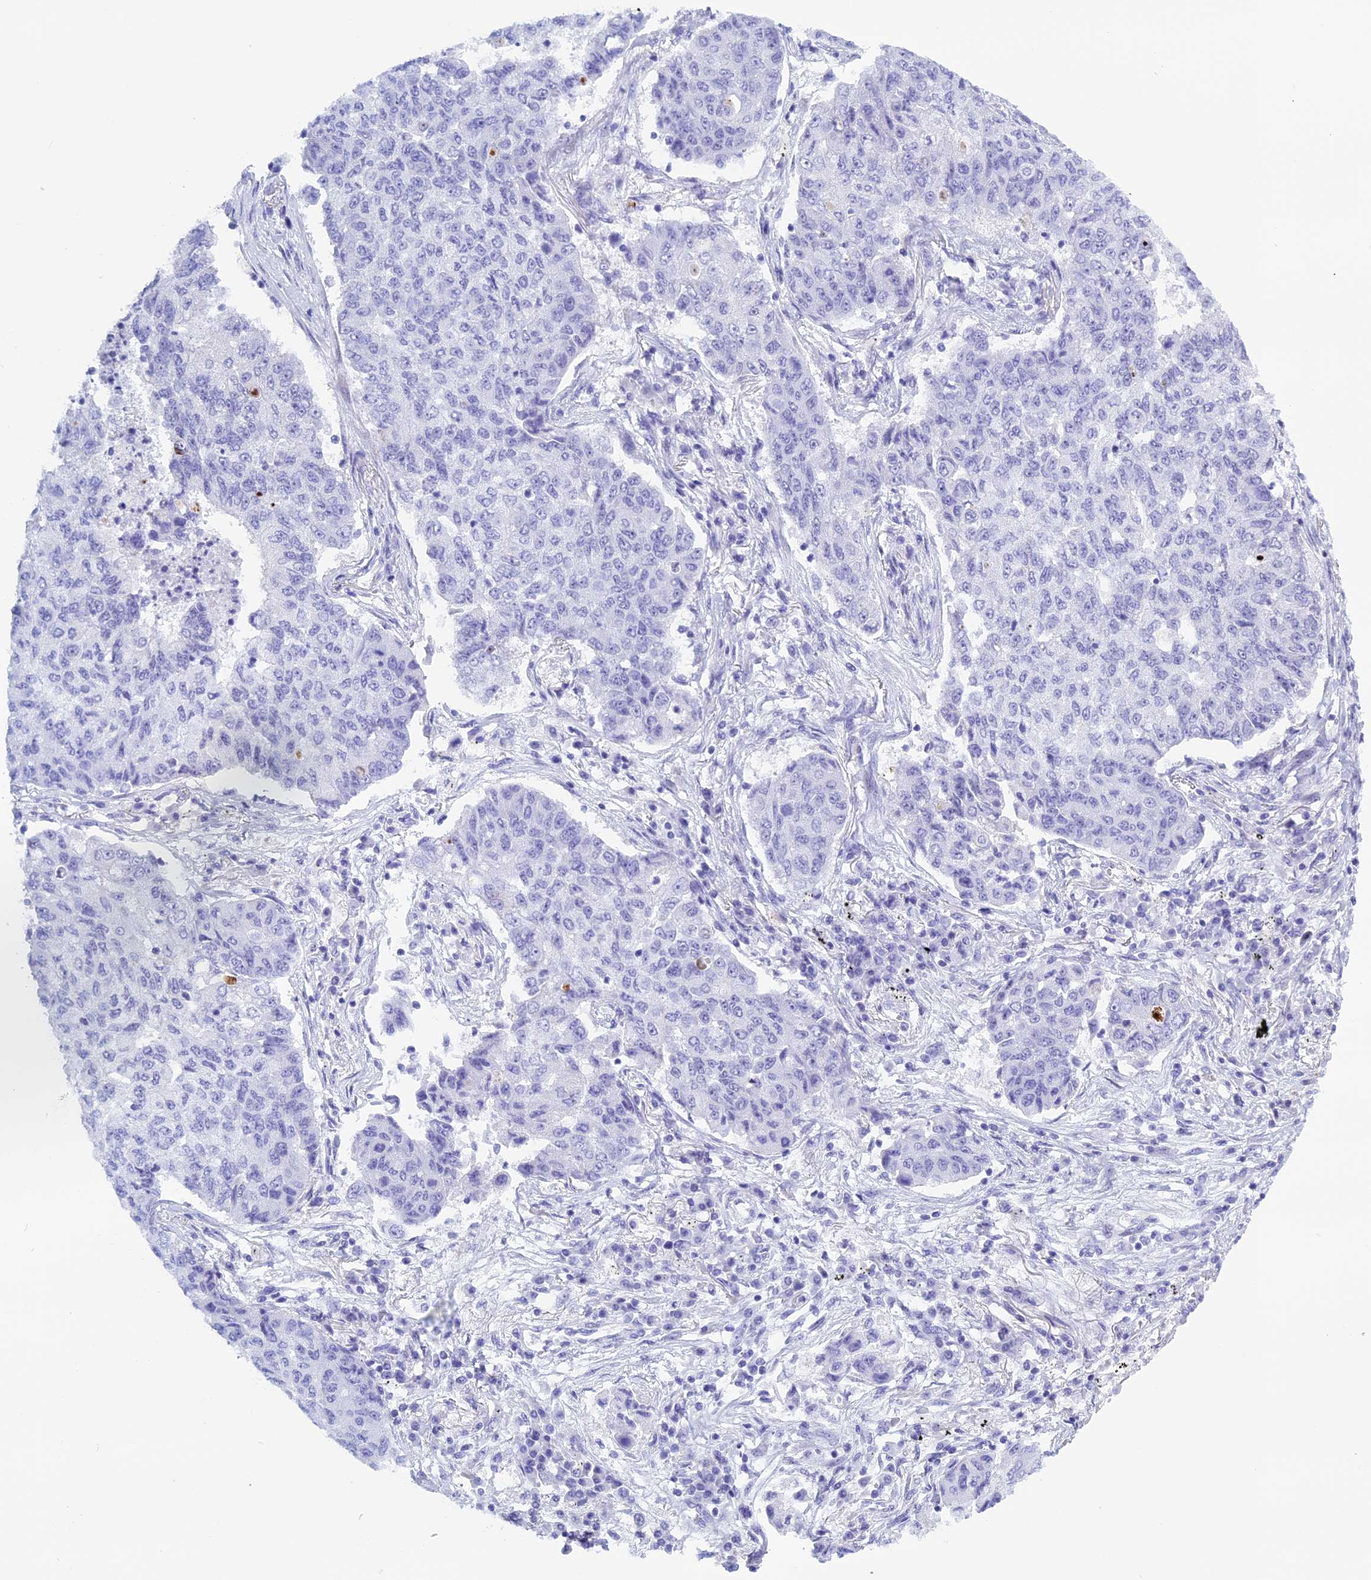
{"staining": {"intensity": "negative", "quantity": "none", "location": "none"}, "tissue": "lung cancer", "cell_type": "Tumor cells", "image_type": "cancer", "snomed": [{"axis": "morphology", "description": "Squamous cell carcinoma, NOS"}, {"axis": "topography", "description": "Lung"}], "caption": "DAB (3,3'-diaminobenzidine) immunohistochemical staining of human lung cancer (squamous cell carcinoma) exhibits no significant expression in tumor cells.", "gene": "KCTD21", "patient": {"sex": "male", "age": 74}}